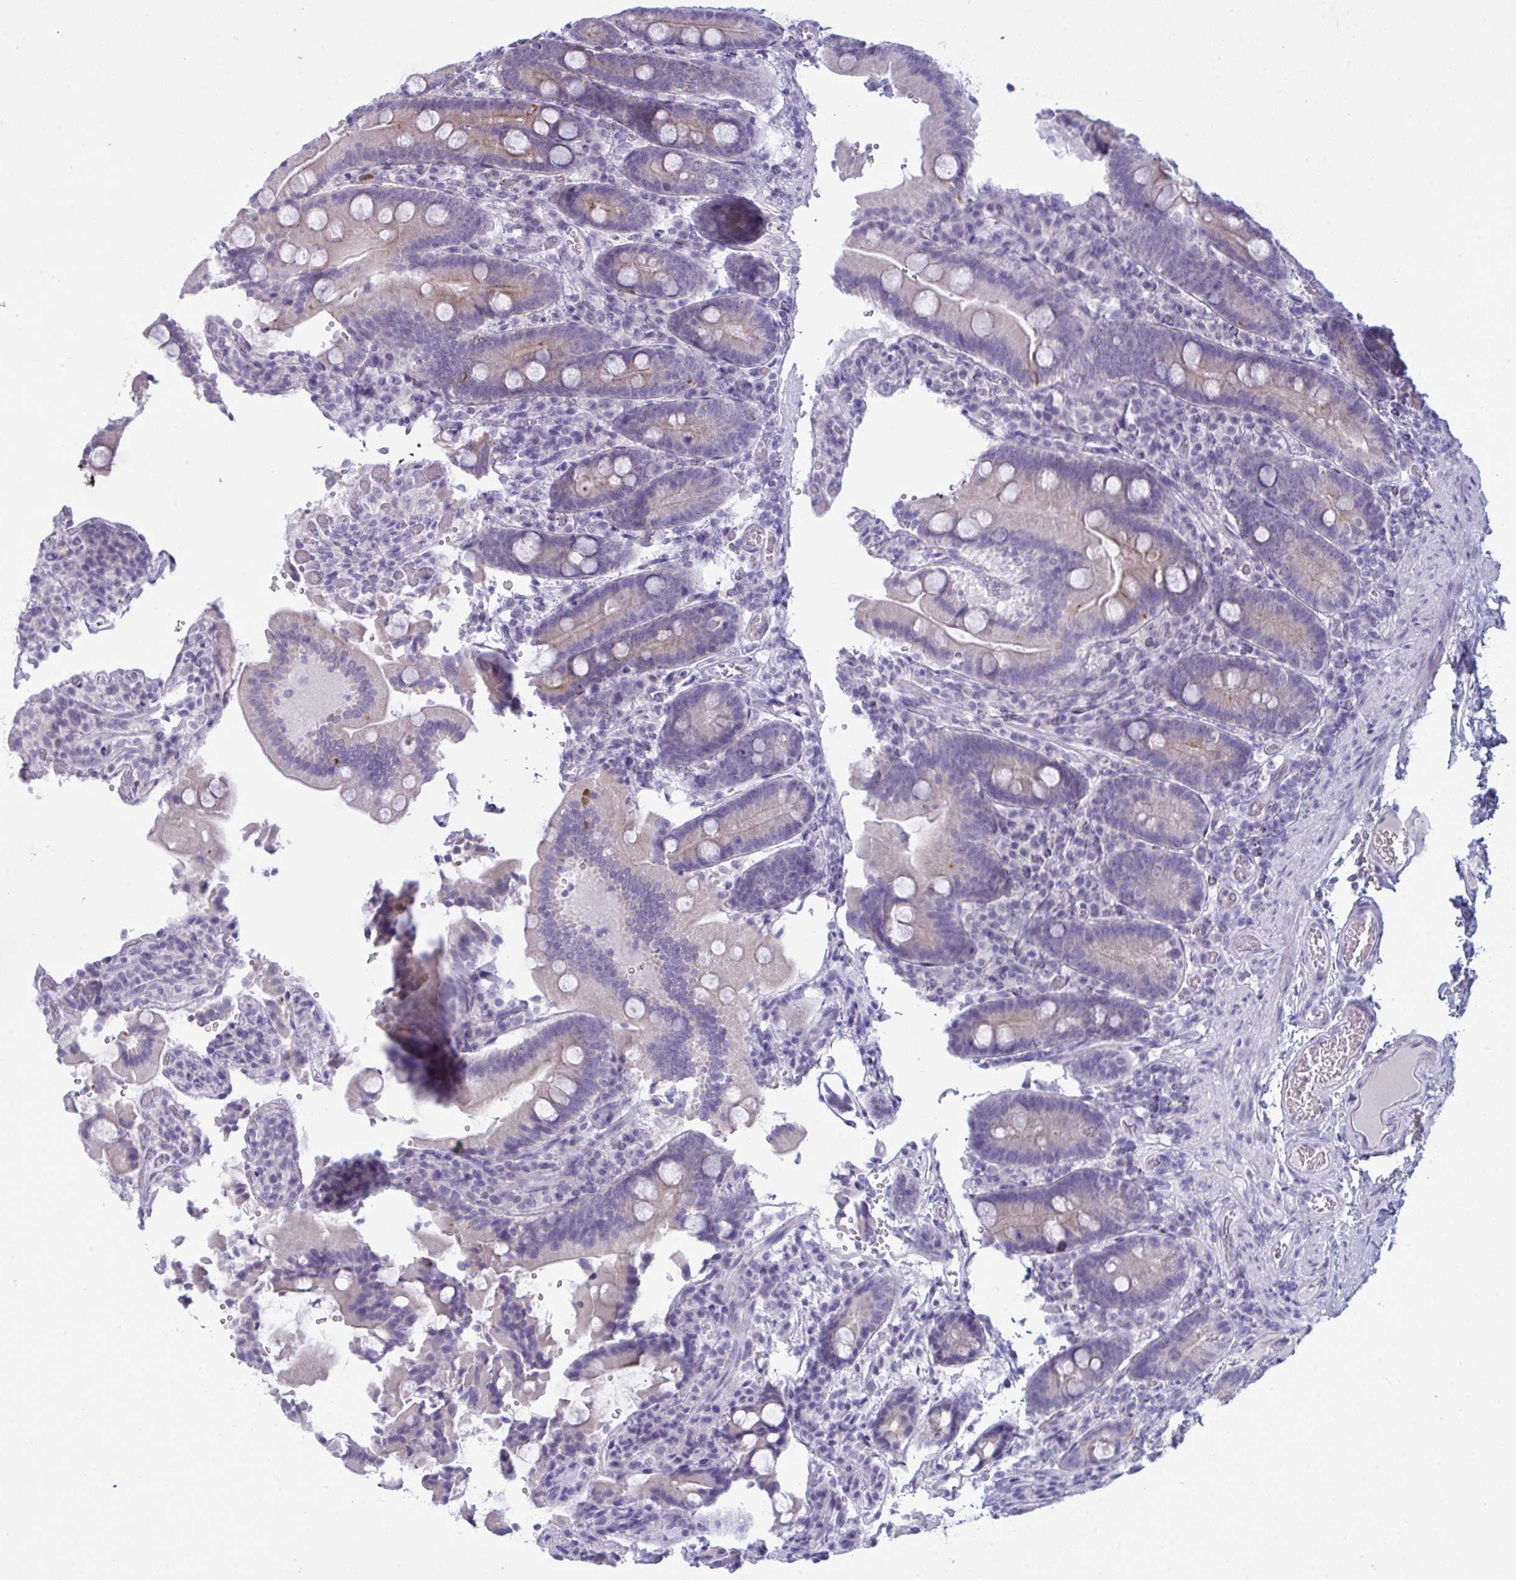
{"staining": {"intensity": "weak", "quantity": "<25%", "location": "cytoplasmic/membranous"}, "tissue": "duodenum", "cell_type": "Glandular cells", "image_type": "normal", "snomed": [{"axis": "morphology", "description": "Normal tissue, NOS"}, {"axis": "topography", "description": "Duodenum"}], "caption": "The histopathology image demonstrates no staining of glandular cells in benign duodenum.", "gene": "TENT5D", "patient": {"sex": "female", "age": 62}}